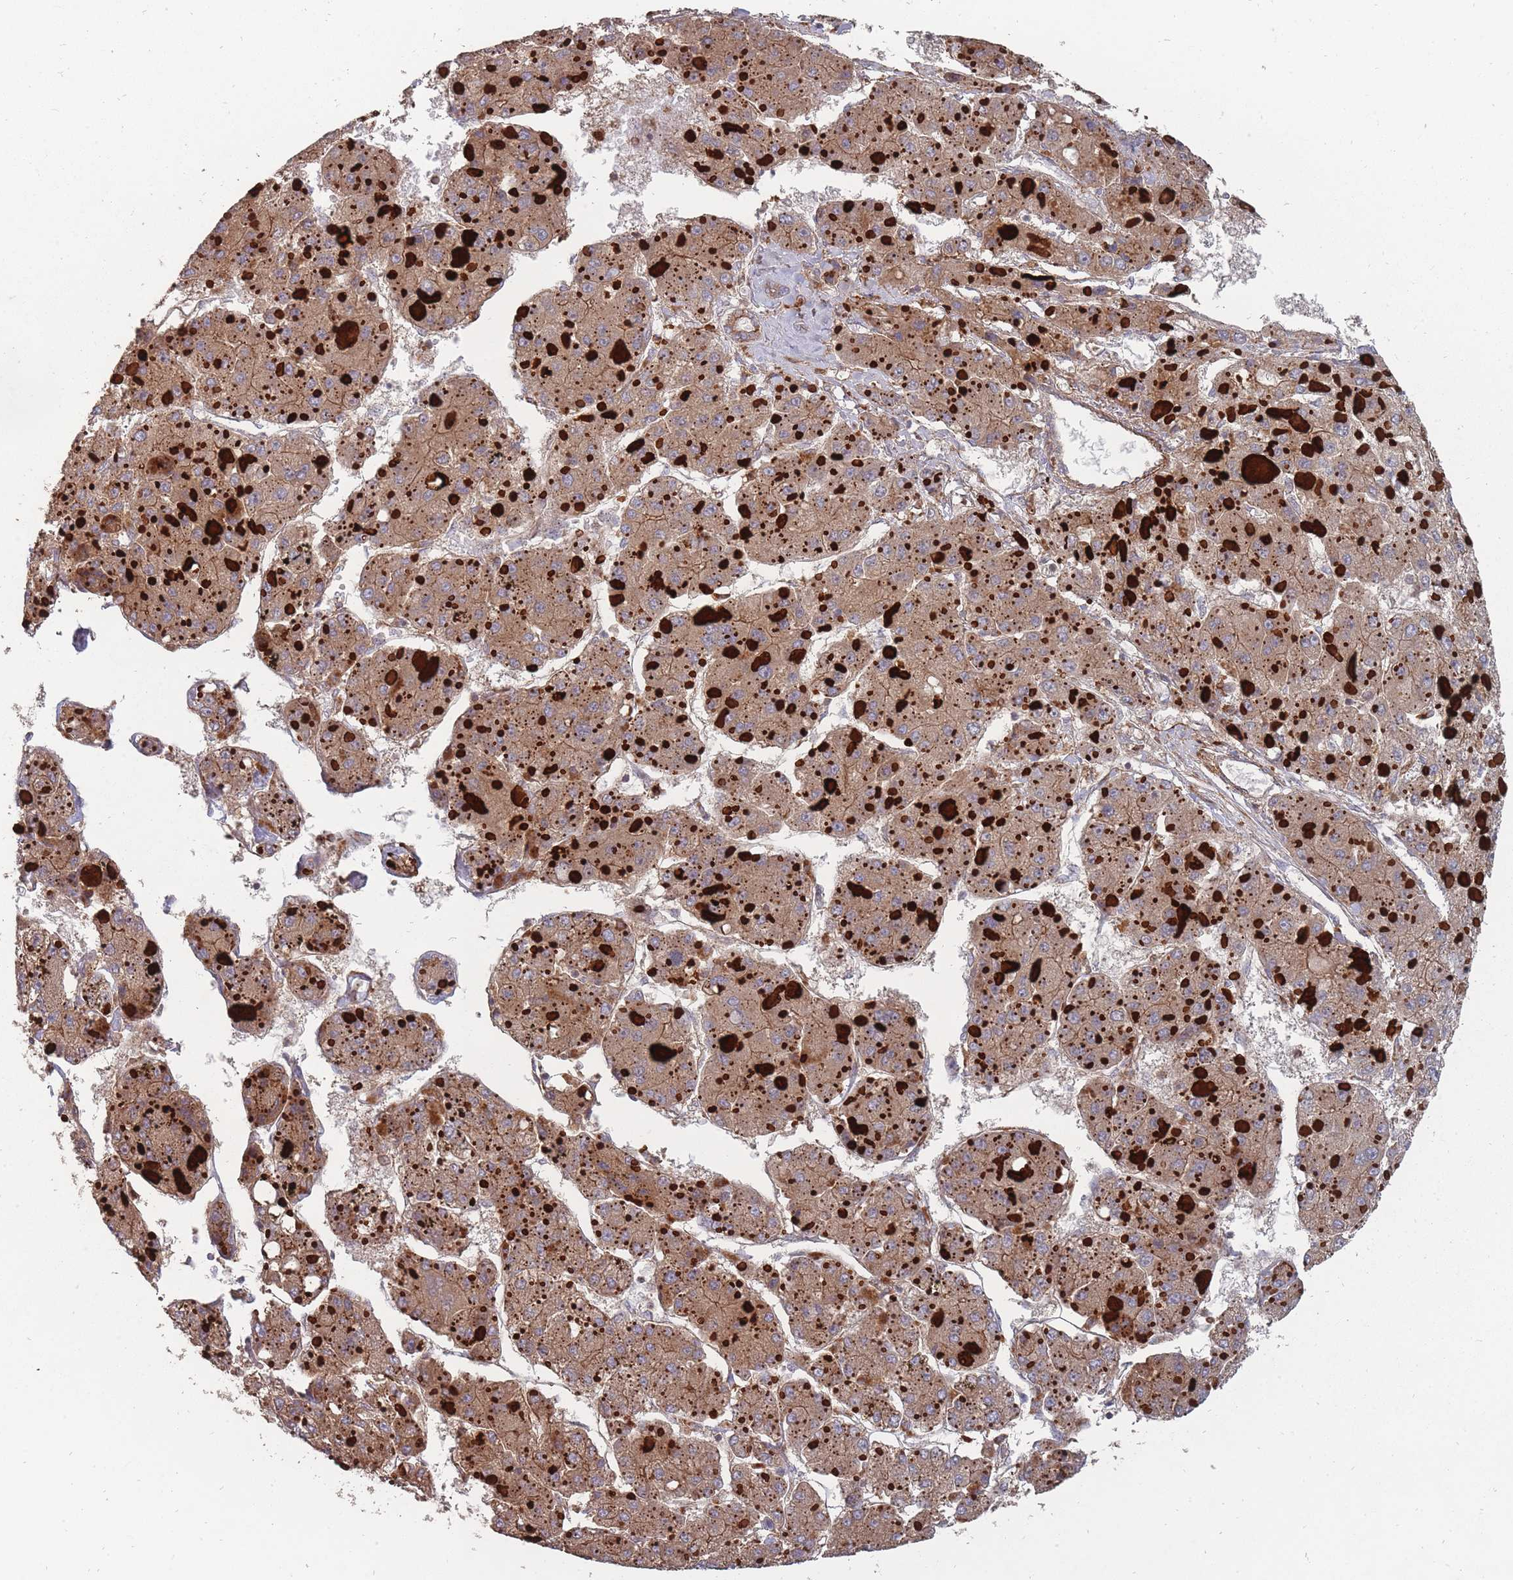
{"staining": {"intensity": "moderate", "quantity": ">75%", "location": "cytoplasmic/membranous"}, "tissue": "liver cancer", "cell_type": "Tumor cells", "image_type": "cancer", "snomed": [{"axis": "morphology", "description": "Carcinoma, Hepatocellular, NOS"}, {"axis": "topography", "description": "Liver"}], "caption": "An image of liver cancer stained for a protein displays moderate cytoplasmic/membranous brown staining in tumor cells.", "gene": "THSD7B", "patient": {"sex": "female", "age": 73}}